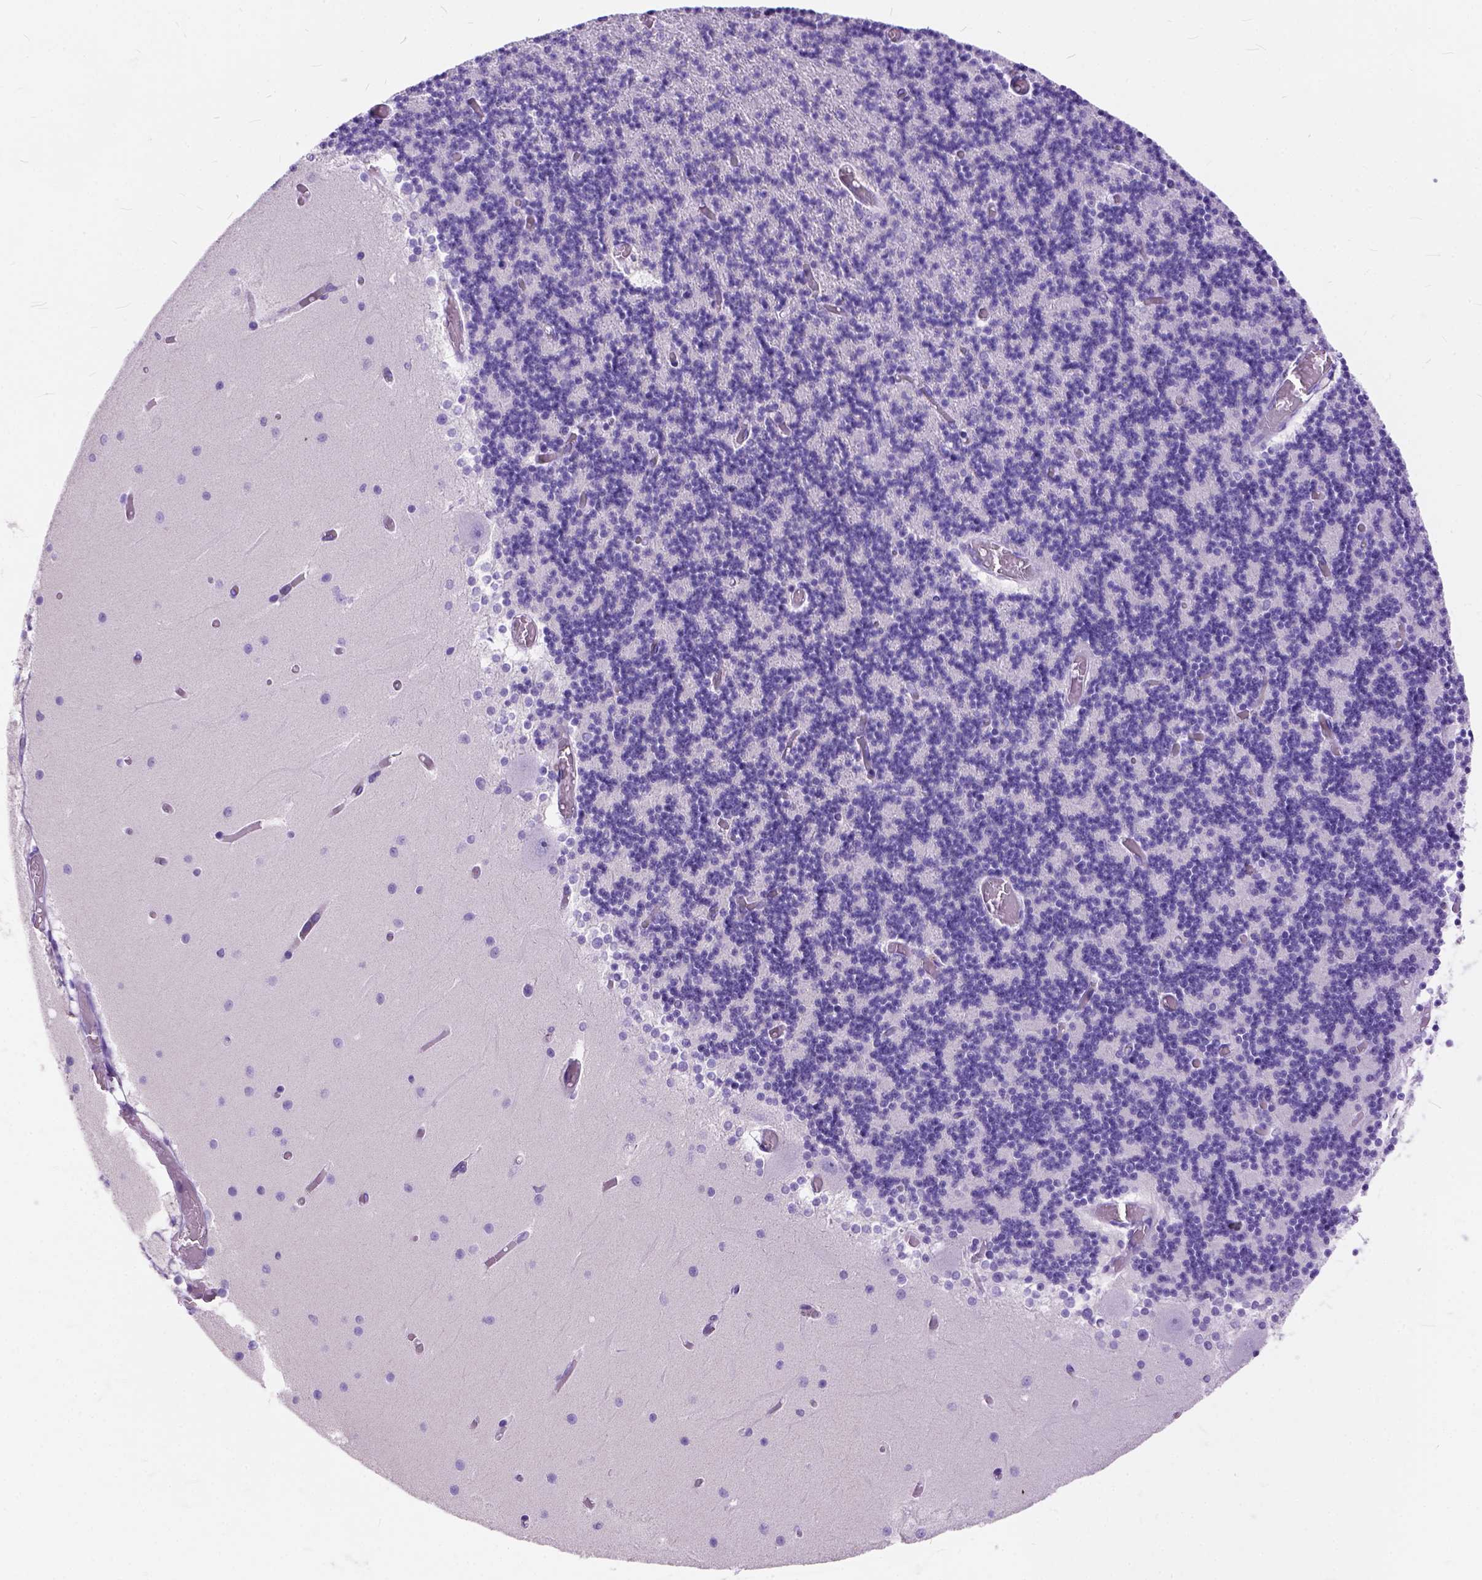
{"staining": {"intensity": "negative", "quantity": "none", "location": "none"}, "tissue": "cerebellum", "cell_type": "Cells in granular layer", "image_type": "normal", "snomed": [{"axis": "morphology", "description": "Normal tissue, NOS"}, {"axis": "topography", "description": "Cerebellum"}], "caption": "Cerebellum was stained to show a protein in brown. There is no significant positivity in cells in granular layer. (DAB (3,3'-diaminobenzidine) IHC visualized using brightfield microscopy, high magnification).", "gene": "C1QTNF3", "patient": {"sex": "female", "age": 28}}